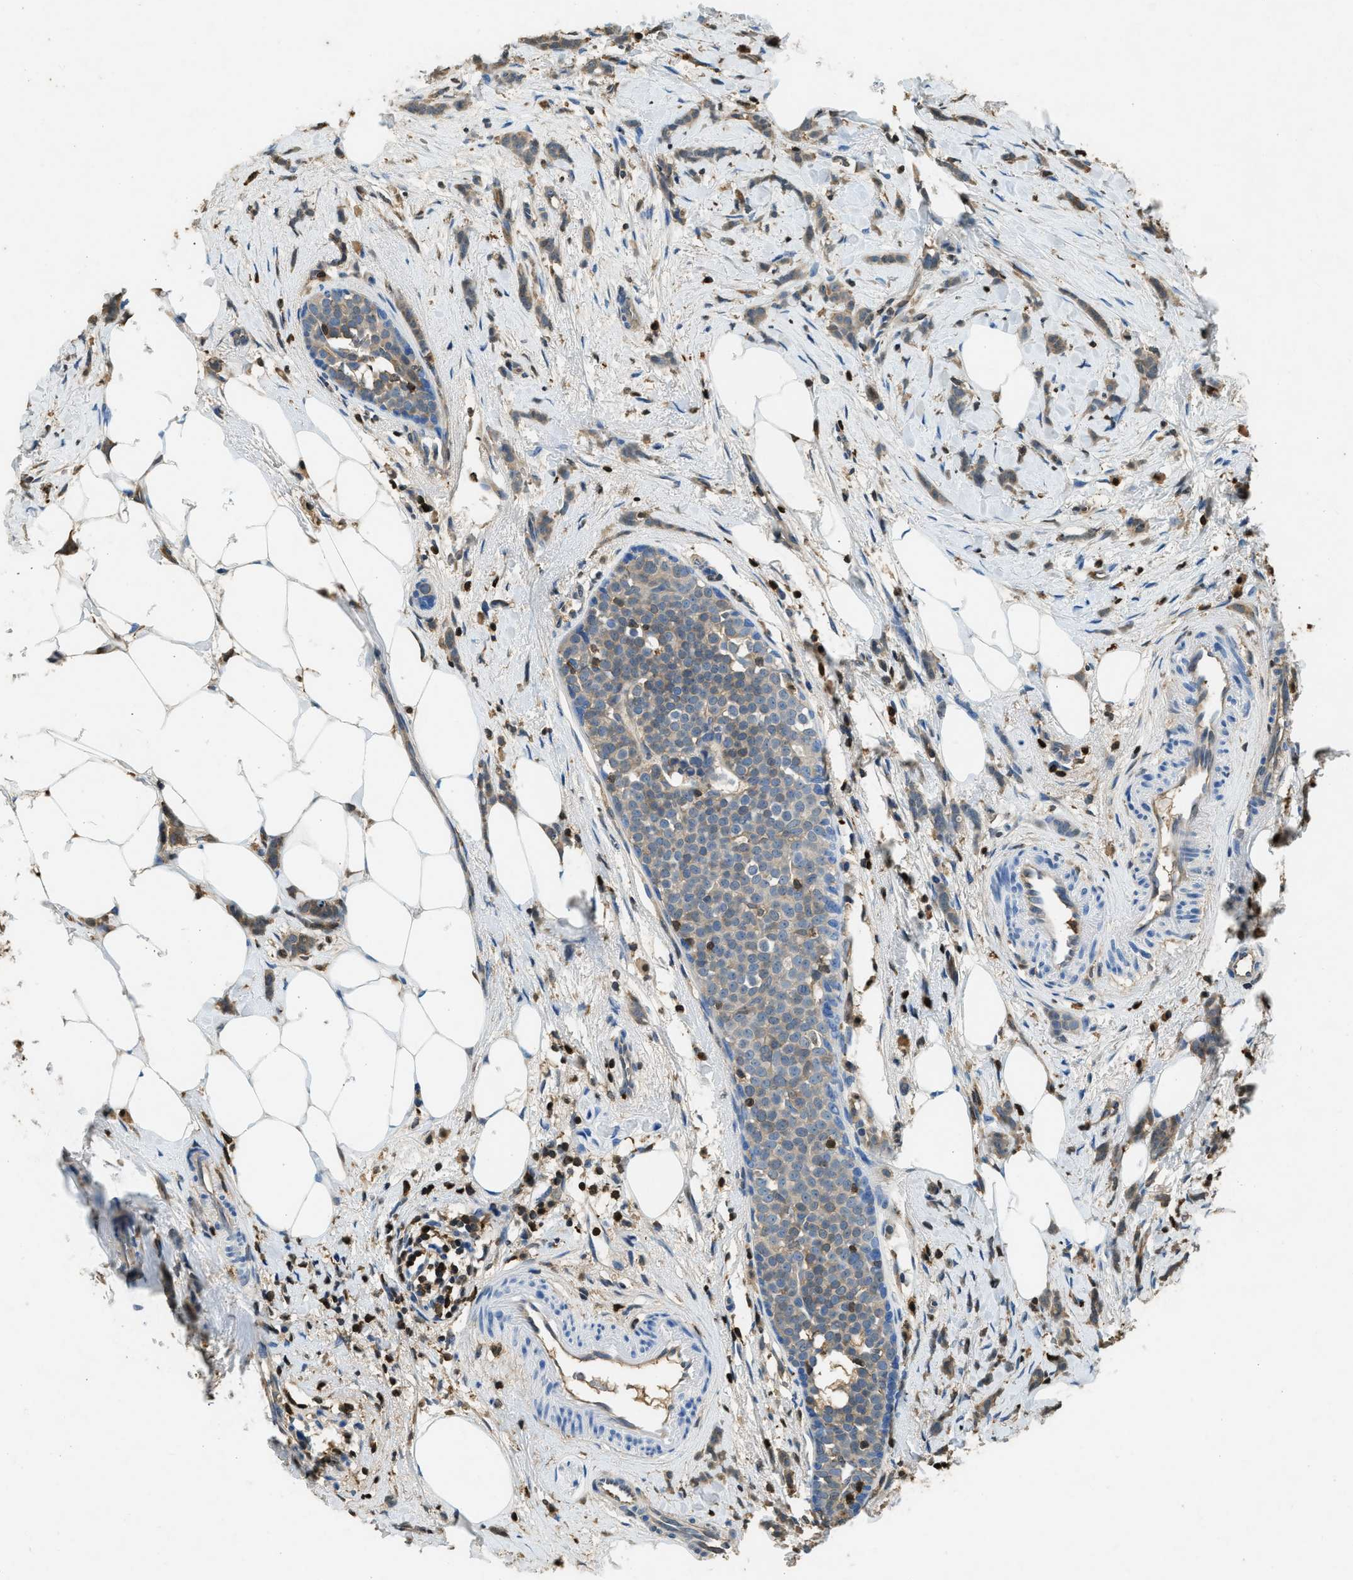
{"staining": {"intensity": "moderate", "quantity": ">75%", "location": "cytoplasmic/membranous"}, "tissue": "breast cancer", "cell_type": "Tumor cells", "image_type": "cancer", "snomed": [{"axis": "morphology", "description": "Lobular carcinoma, in situ"}, {"axis": "morphology", "description": "Lobular carcinoma"}, {"axis": "topography", "description": "Breast"}], "caption": "Immunohistochemical staining of human breast lobular carcinoma in situ displays moderate cytoplasmic/membranous protein staining in approximately >75% of tumor cells.", "gene": "ARHGDIB", "patient": {"sex": "female", "age": 41}}